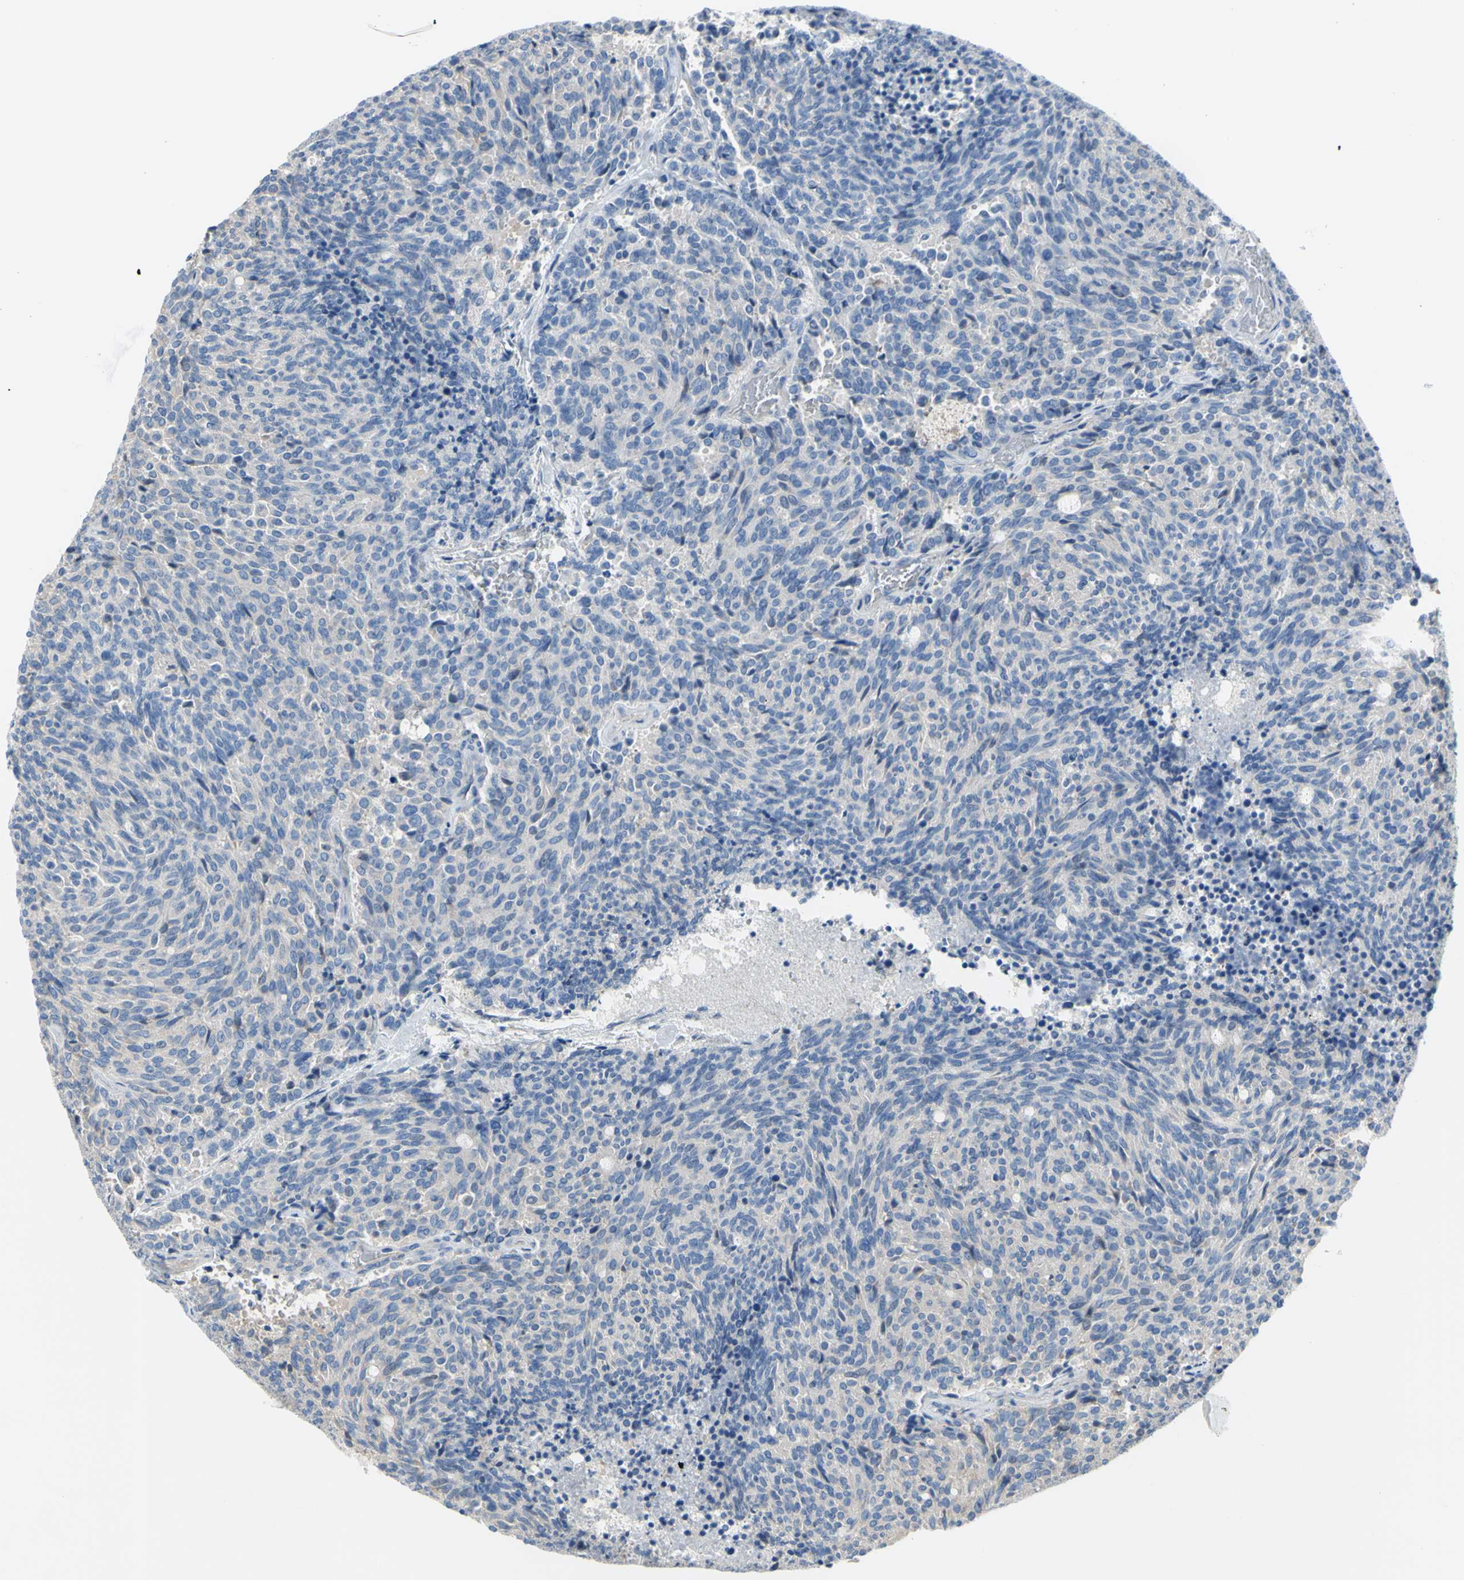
{"staining": {"intensity": "negative", "quantity": "none", "location": "none"}, "tissue": "carcinoid", "cell_type": "Tumor cells", "image_type": "cancer", "snomed": [{"axis": "morphology", "description": "Carcinoid, malignant, NOS"}, {"axis": "topography", "description": "Pancreas"}], "caption": "Carcinoid was stained to show a protein in brown. There is no significant expression in tumor cells.", "gene": "TMEM59L", "patient": {"sex": "female", "age": 54}}